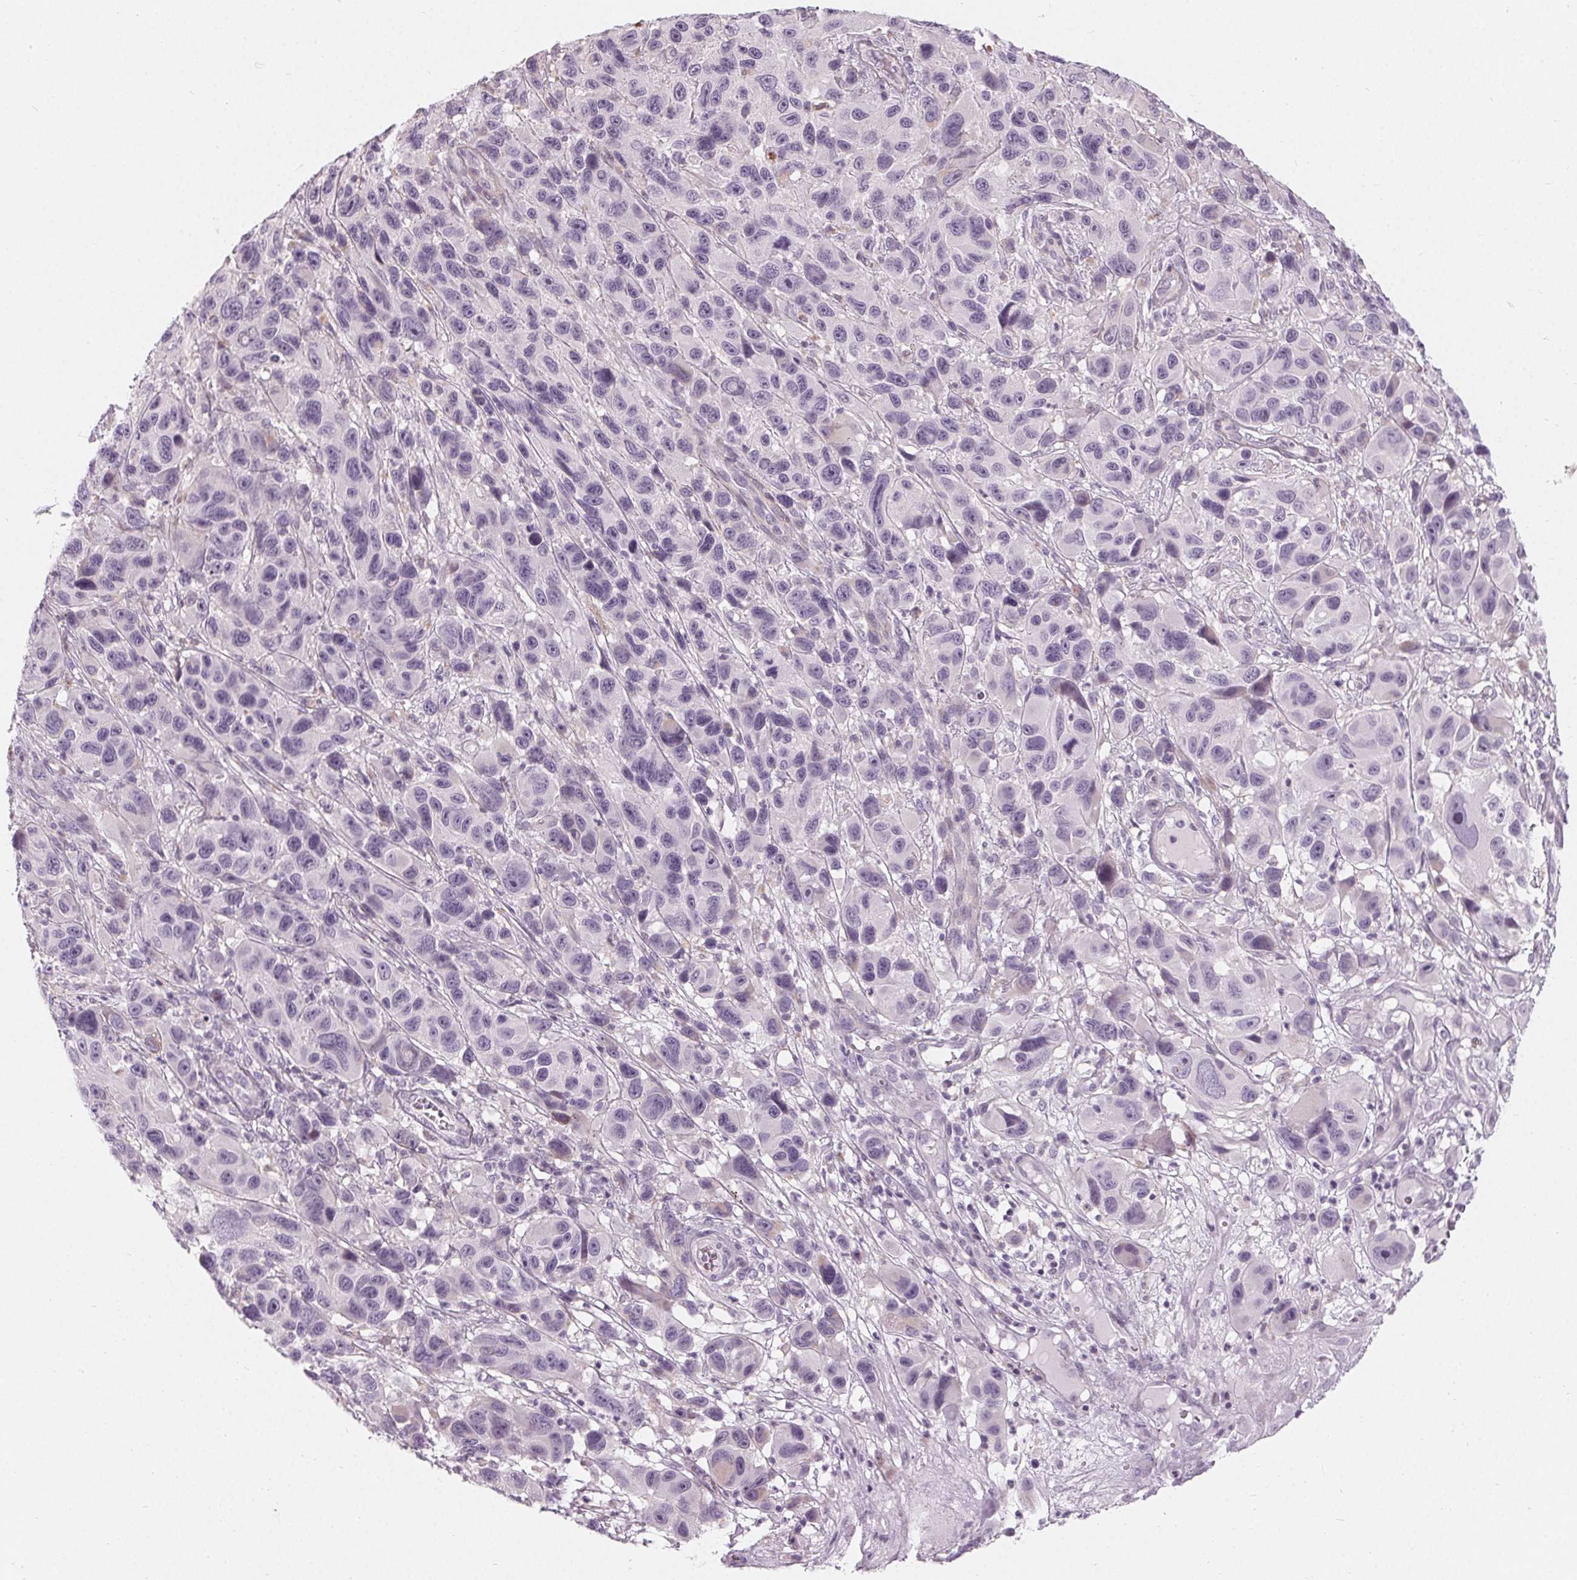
{"staining": {"intensity": "negative", "quantity": "none", "location": "none"}, "tissue": "melanoma", "cell_type": "Tumor cells", "image_type": "cancer", "snomed": [{"axis": "morphology", "description": "Malignant melanoma, NOS"}, {"axis": "topography", "description": "Skin"}], "caption": "High power microscopy micrograph of an immunohistochemistry (IHC) photomicrograph of malignant melanoma, revealing no significant expression in tumor cells.", "gene": "HOPX", "patient": {"sex": "male", "age": 53}}